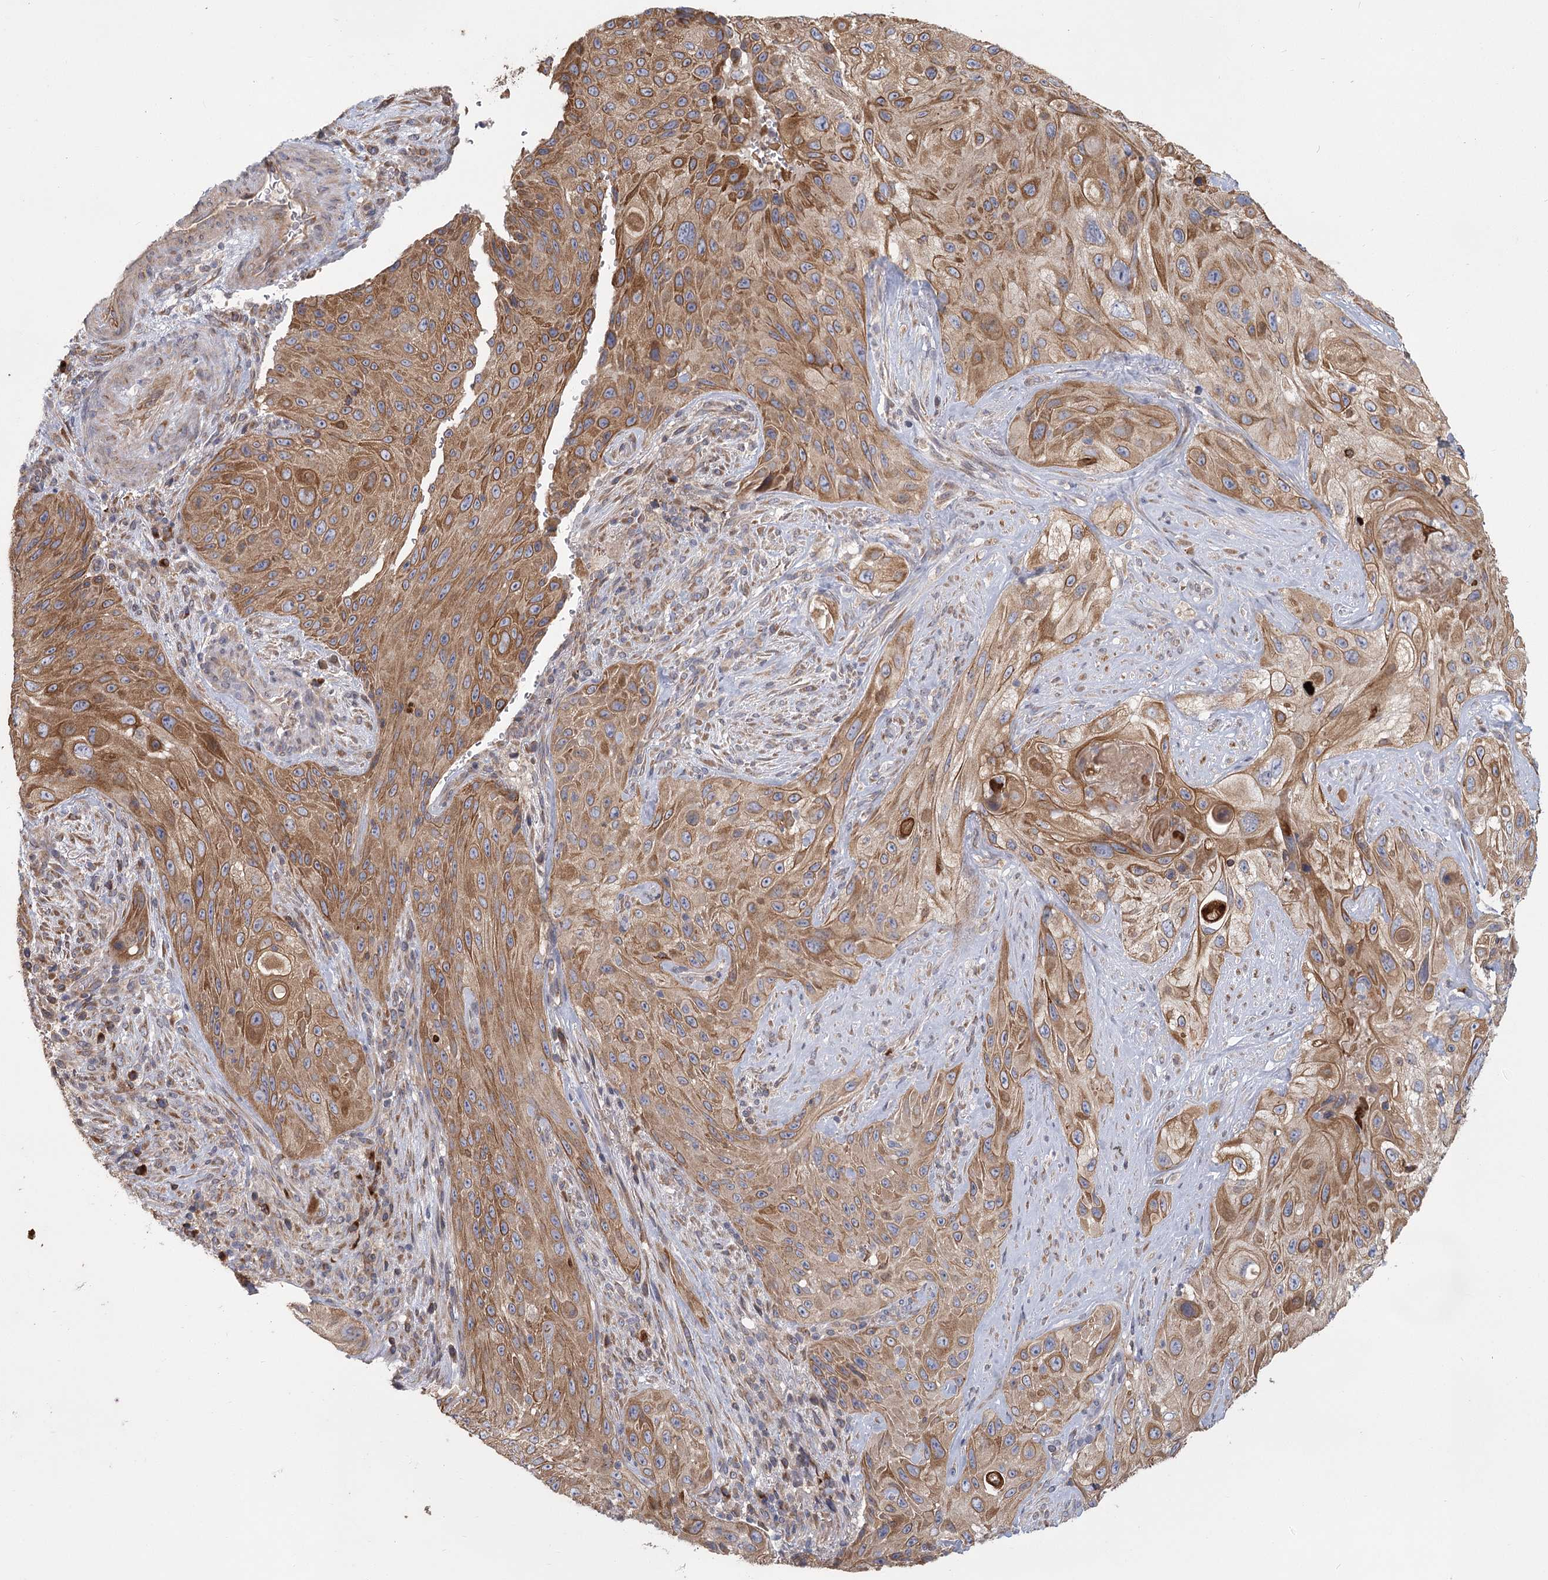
{"staining": {"intensity": "moderate", "quantity": ">75%", "location": "cytoplasmic/membranous"}, "tissue": "cervical cancer", "cell_type": "Tumor cells", "image_type": "cancer", "snomed": [{"axis": "morphology", "description": "Squamous cell carcinoma, NOS"}, {"axis": "topography", "description": "Cervix"}], "caption": "Immunohistochemical staining of human cervical cancer displays medium levels of moderate cytoplasmic/membranous expression in about >75% of tumor cells. The staining is performed using DAB brown chromogen to label protein expression. The nuclei are counter-stained blue using hematoxylin.", "gene": "CNTLN", "patient": {"sex": "female", "age": 42}}